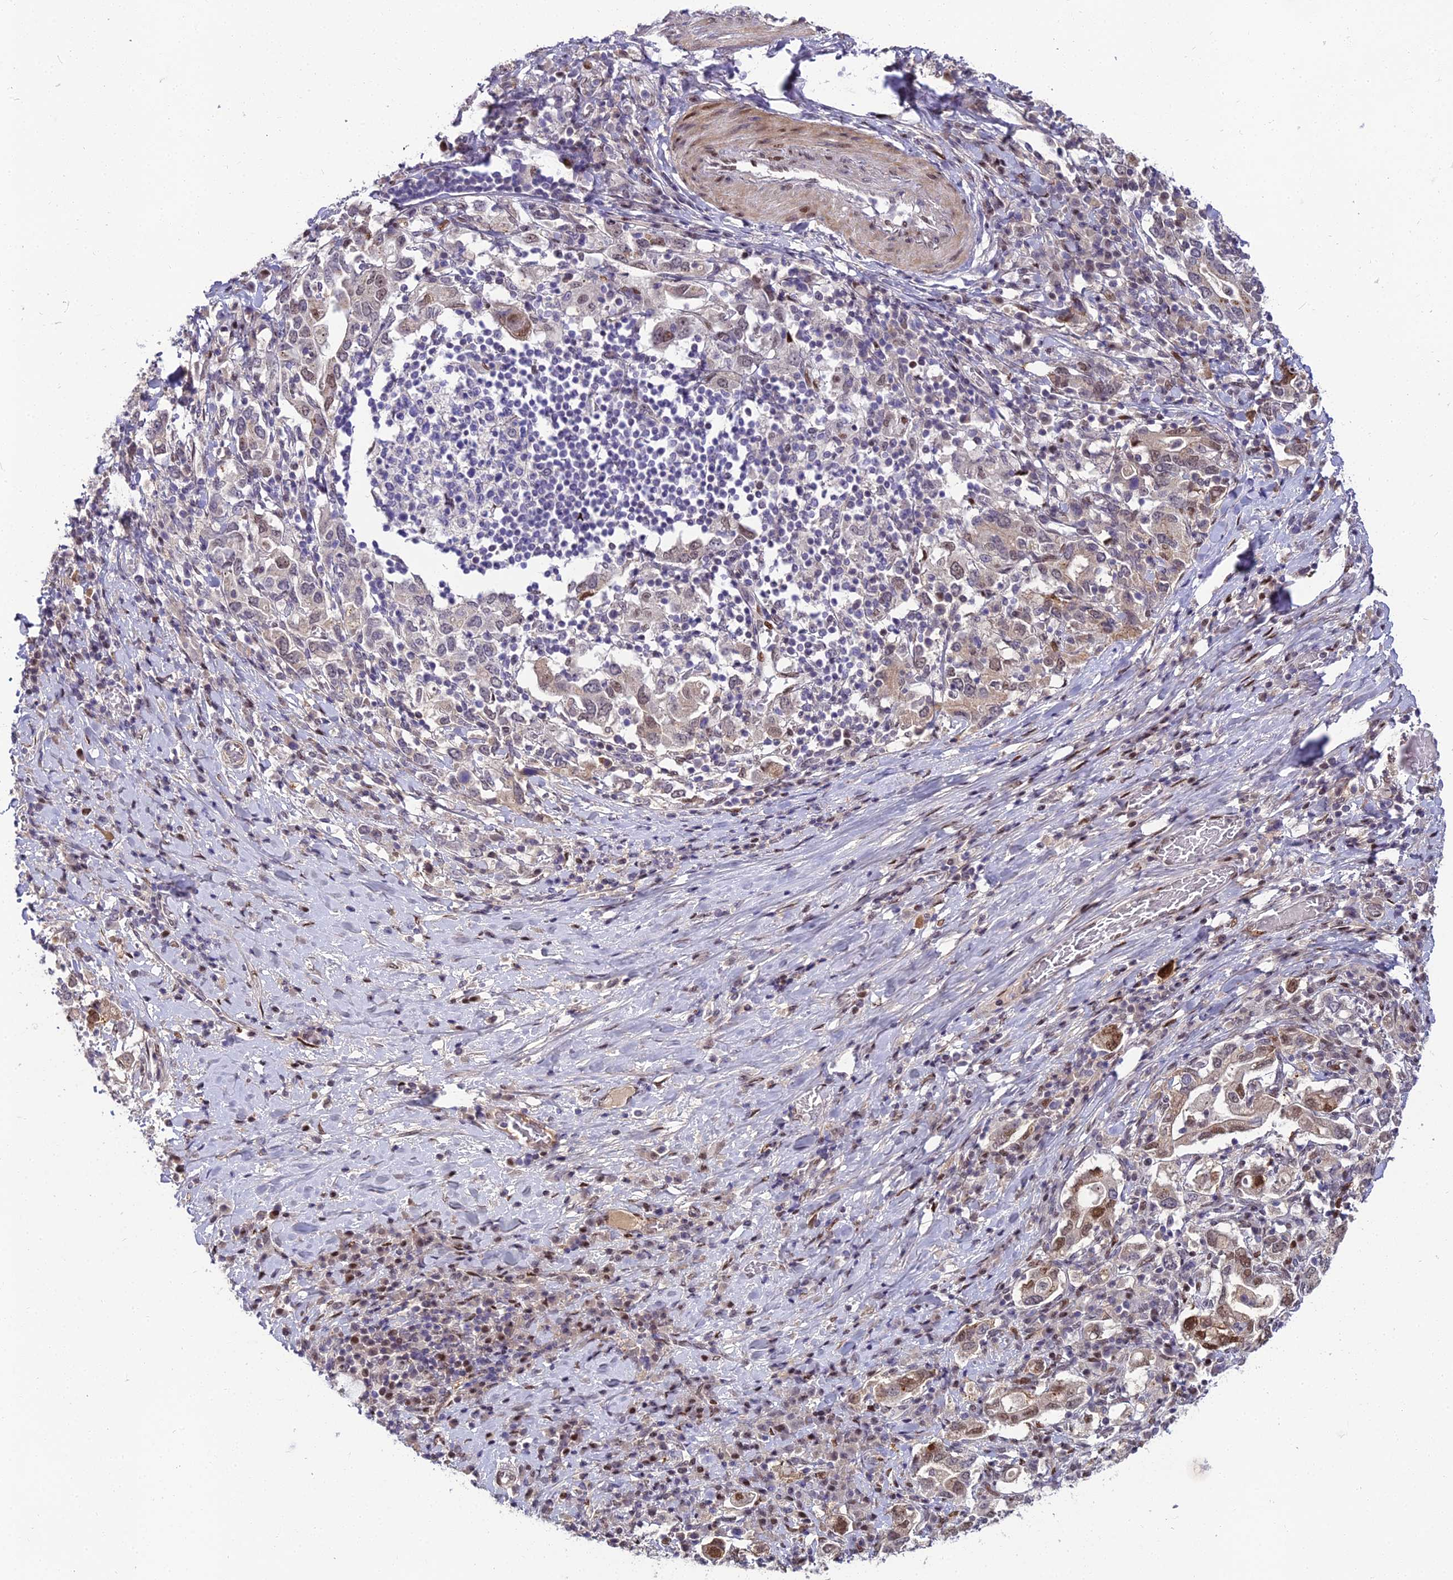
{"staining": {"intensity": "moderate", "quantity": "25%-75%", "location": "cytoplasmic/membranous,nuclear"}, "tissue": "stomach cancer", "cell_type": "Tumor cells", "image_type": "cancer", "snomed": [{"axis": "morphology", "description": "Adenocarcinoma, NOS"}, {"axis": "topography", "description": "Stomach, upper"}, {"axis": "topography", "description": "Stomach"}], "caption": "Adenocarcinoma (stomach) stained for a protein (brown) exhibits moderate cytoplasmic/membranous and nuclear positive staining in approximately 25%-75% of tumor cells.", "gene": "ZNF707", "patient": {"sex": "male", "age": 62}}